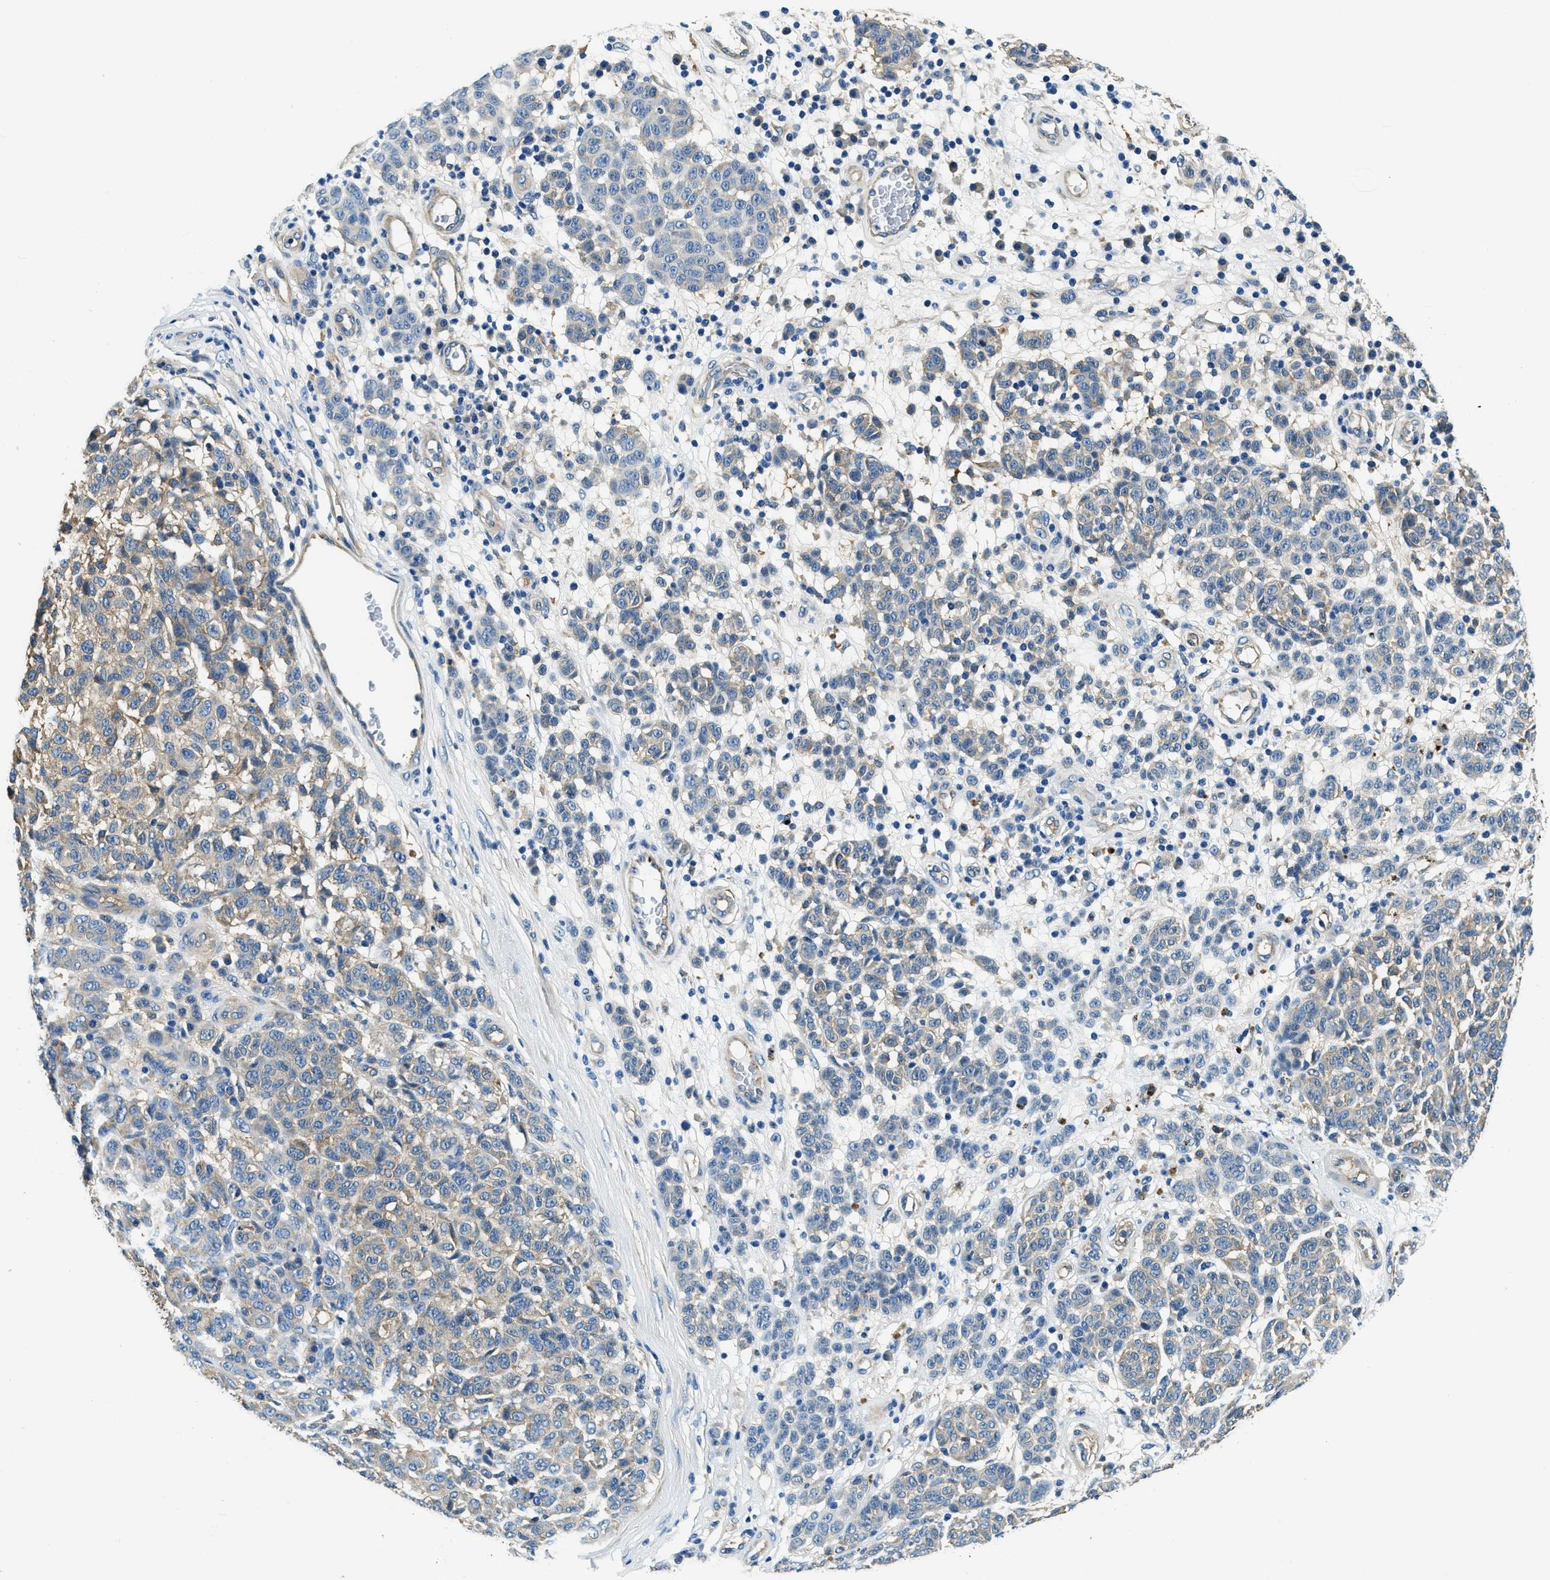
{"staining": {"intensity": "weak", "quantity": "25%-75%", "location": "cytoplasmic/membranous"}, "tissue": "melanoma", "cell_type": "Tumor cells", "image_type": "cancer", "snomed": [{"axis": "morphology", "description": "Malignant melanoma, NOS"}, {"axis": "topography", "description": "Skin"}], "caption": "Melanoma tissue shows weak cytoplasmic/membranous expression in about 25%-75% of tumor cells, visualized by immunohistochemistry.", "gene": "TWF1", "patient": {"sex": "male", "age": 59}}